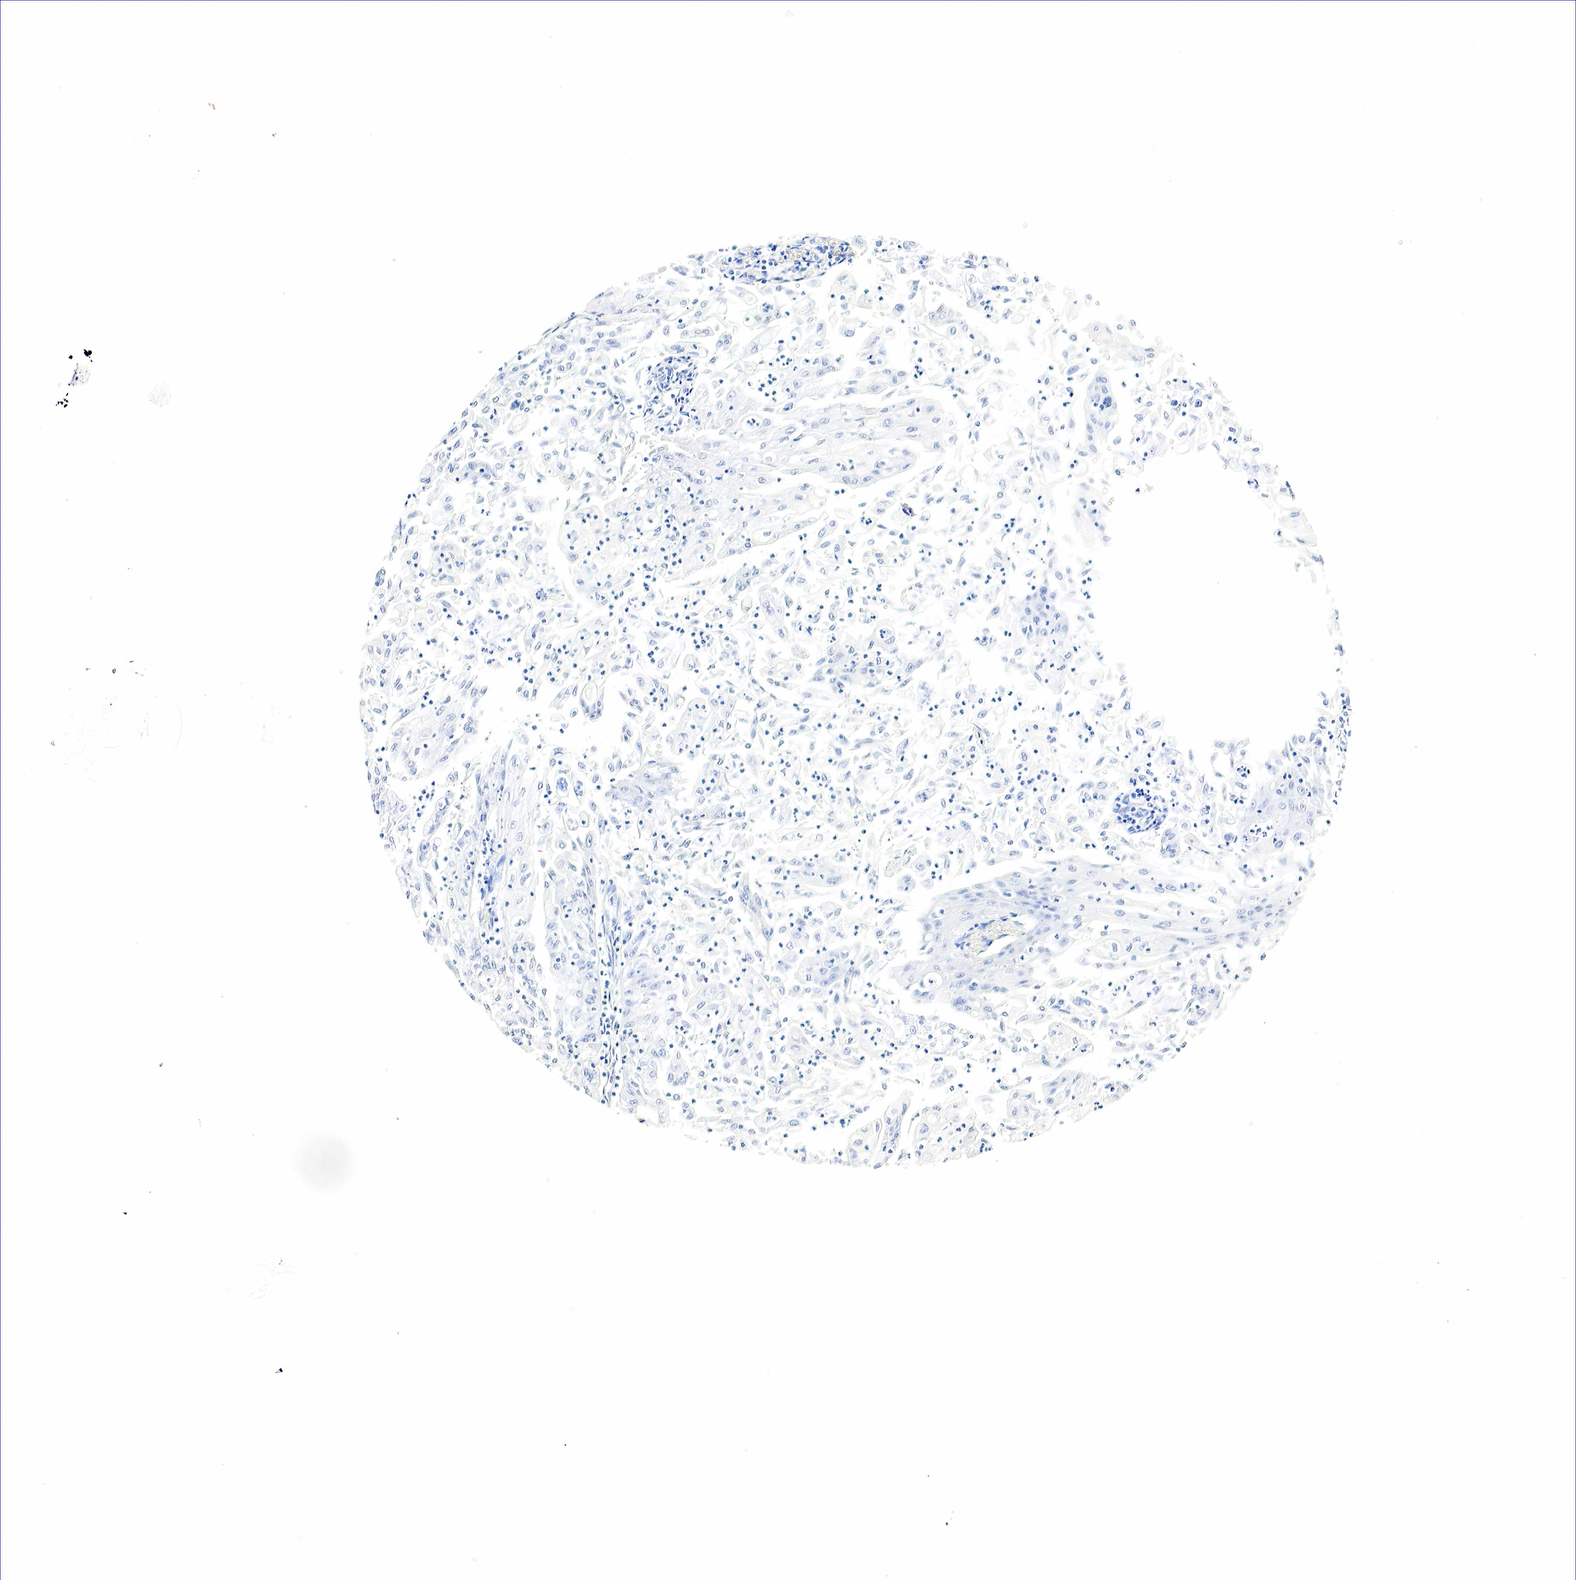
{"staining": {"intensity": "negative", "quantity": "none", "location": "none"}, "tissue": "endometrial cancer", "cell_type": "Tumor cells", "image_type": "cancer", "snomed": [{"axis": "morphology", "description": "Adenocarcinoma, NOS"}, {"axis": "topography", "description": "Endometrium"}], "caption": "Endometrial cancer (adenocarcinoma) stained for a protein using immunohistochemistry (IHC) exhibits no expression tumor cells.", "gene": "ACP3", "patient": {"sex": "female", "age": 75}}